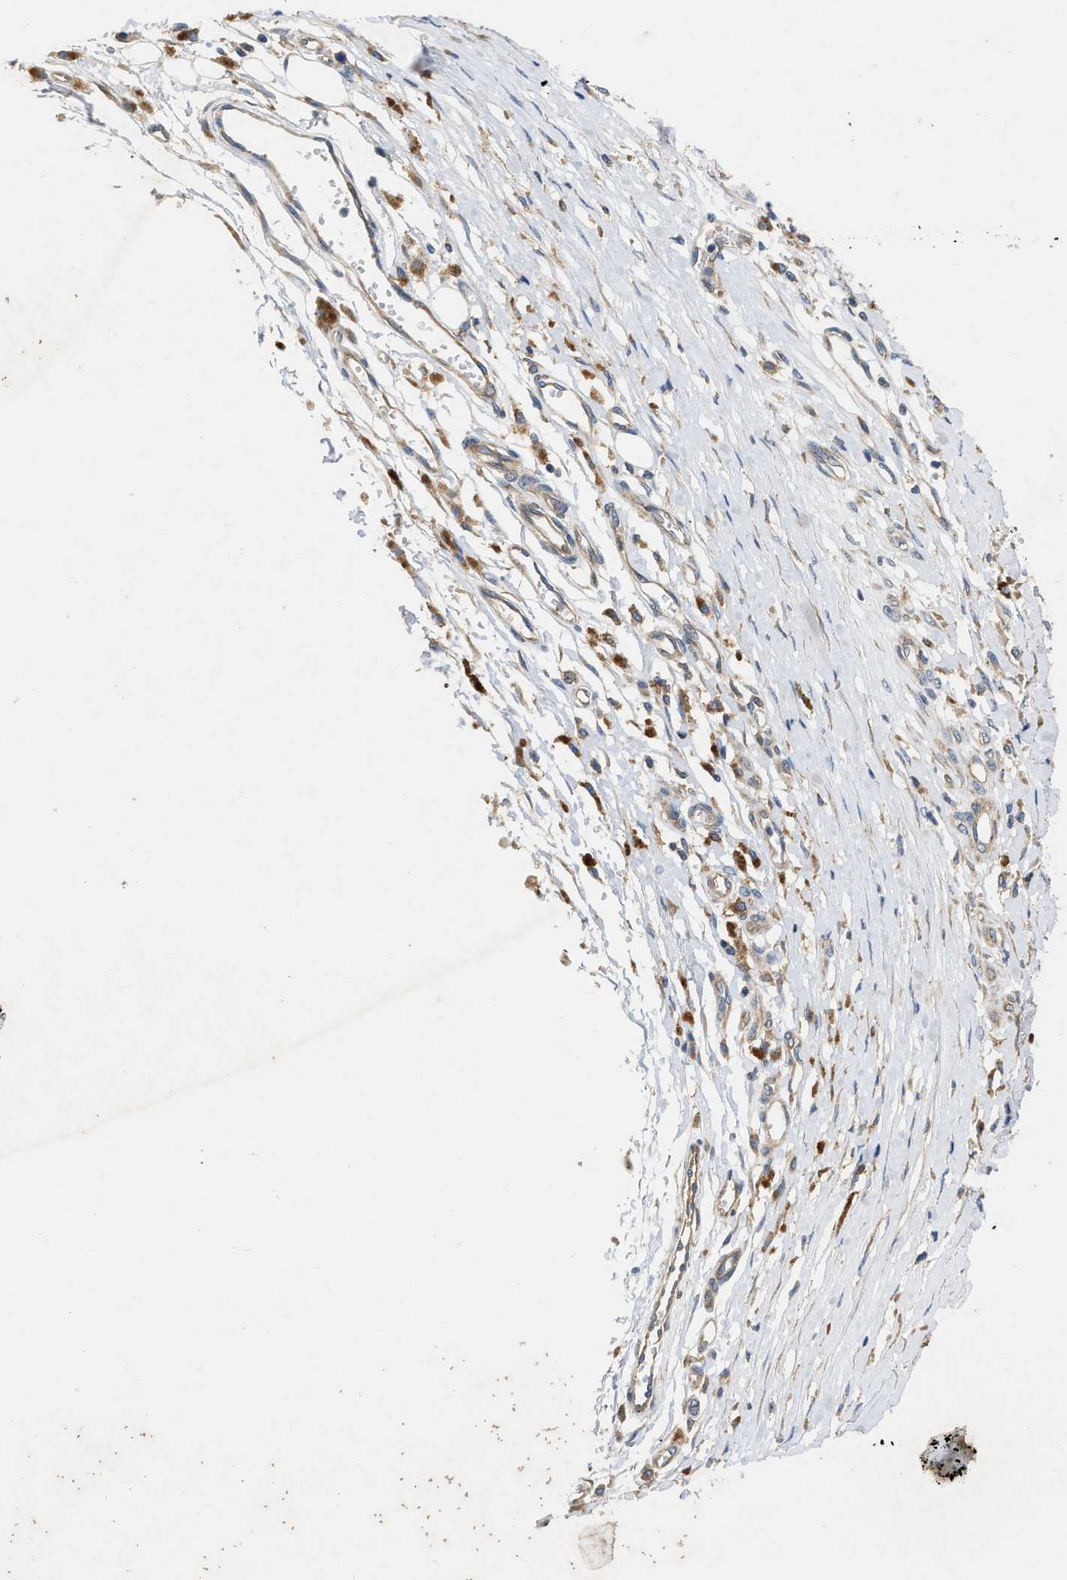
{"staining": {"intensity": "weak", "quantity": ">75%", "location": "cytoplasmic/membranous"}, "tissue": "melanoma", "cell_type": "Tumor cells", "image_type": "cancer", "snomed": [{"axis": "morphology", "description": "Malignant melanoma, Metastatic site"}, {"axis": "topography", "description": "Lymph node"}], "caption": "Immunohistochemistry (IHC) staining of melanoma, which demonstrates low levels of weak cytoplasmic/membranous expression in about >75% of tumor cells indicating weak cytoplasmic/membranous protein staining. The staining was performed using DAB (brown) for protein detection and nuclei were counterstained in hematoxylin (blue).", "gene": "TMEM131", "patient": {"sex": "male", "age": 59}}